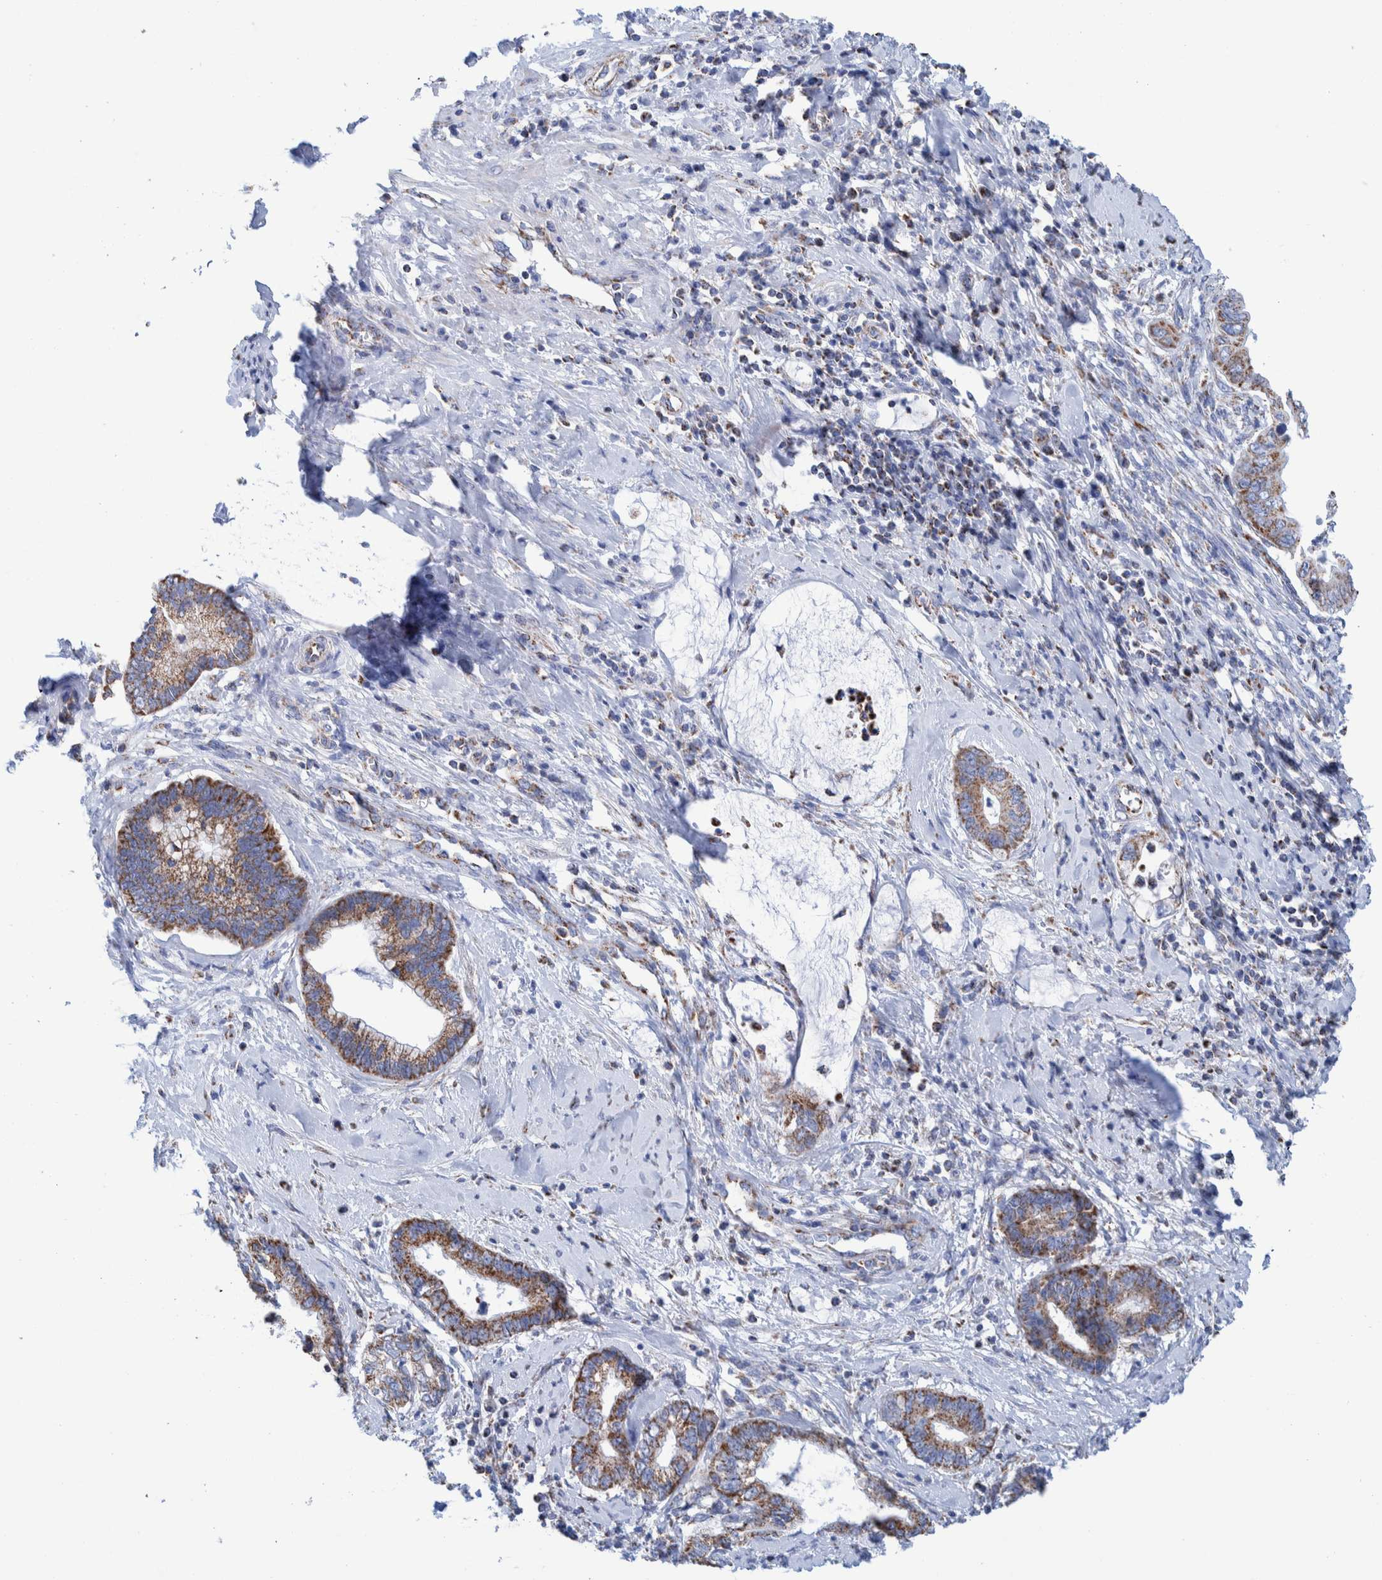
{"staining": {"intensity": "moderate", "quantity": ">75%", "location": "cytoplasmic/membranous"}, "tissue": "cervical cancer", "cell_type": "Tumor cells", "image_type": "cancer", "snomed": [{"axis": "morphology", "description": "Adenocarcinoma, NOS"}, {"axis": "topography", "description": "Cervix"}], "caption": "Brown immunohistochemical staining in adenocarcinoma (cervical) exhibits moderate cytoplasmic/membranous expression in about >75% of tumor cells.", "gene": "DECR1", "patient": {"sex": "female", "age": 44}}